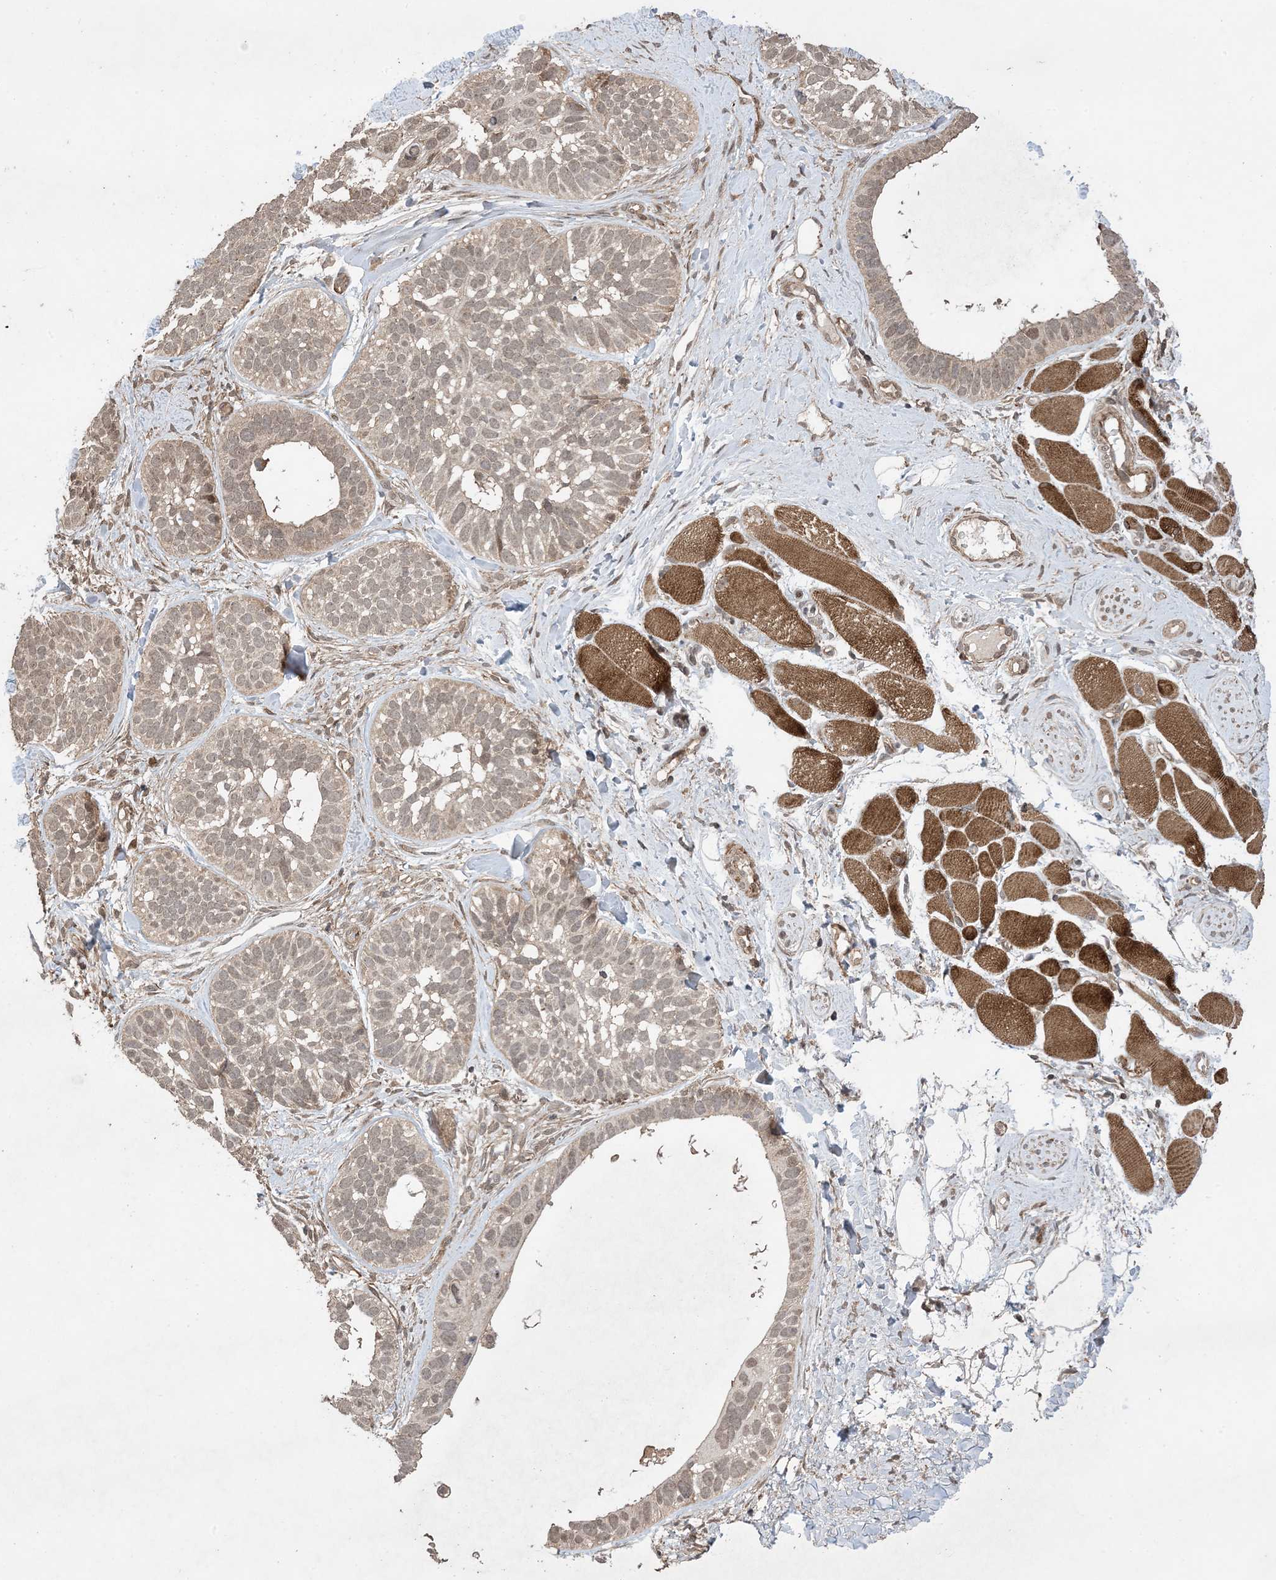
{"staining": {"intensity": "weak", "quantity": ">75%", "location": "nuclear"}, "tissue": "skin cancer", "cell_type": "Tumor cells", "image_type": "cancer", "snomed": [{"axis": "morphology", "description": "Basal cell carcinoma"}, {"axis": "topography", "description": "Skin"}], "caption": "Protein expression analysis of human skin cancer reveals weak nuclear positivity in about >75% of tumor cells. The protein of interest is shown in brown color, while the nuclei are stained blue.", "gene": "ZNF511", "patient": {"sex": "male", "age": 62}}